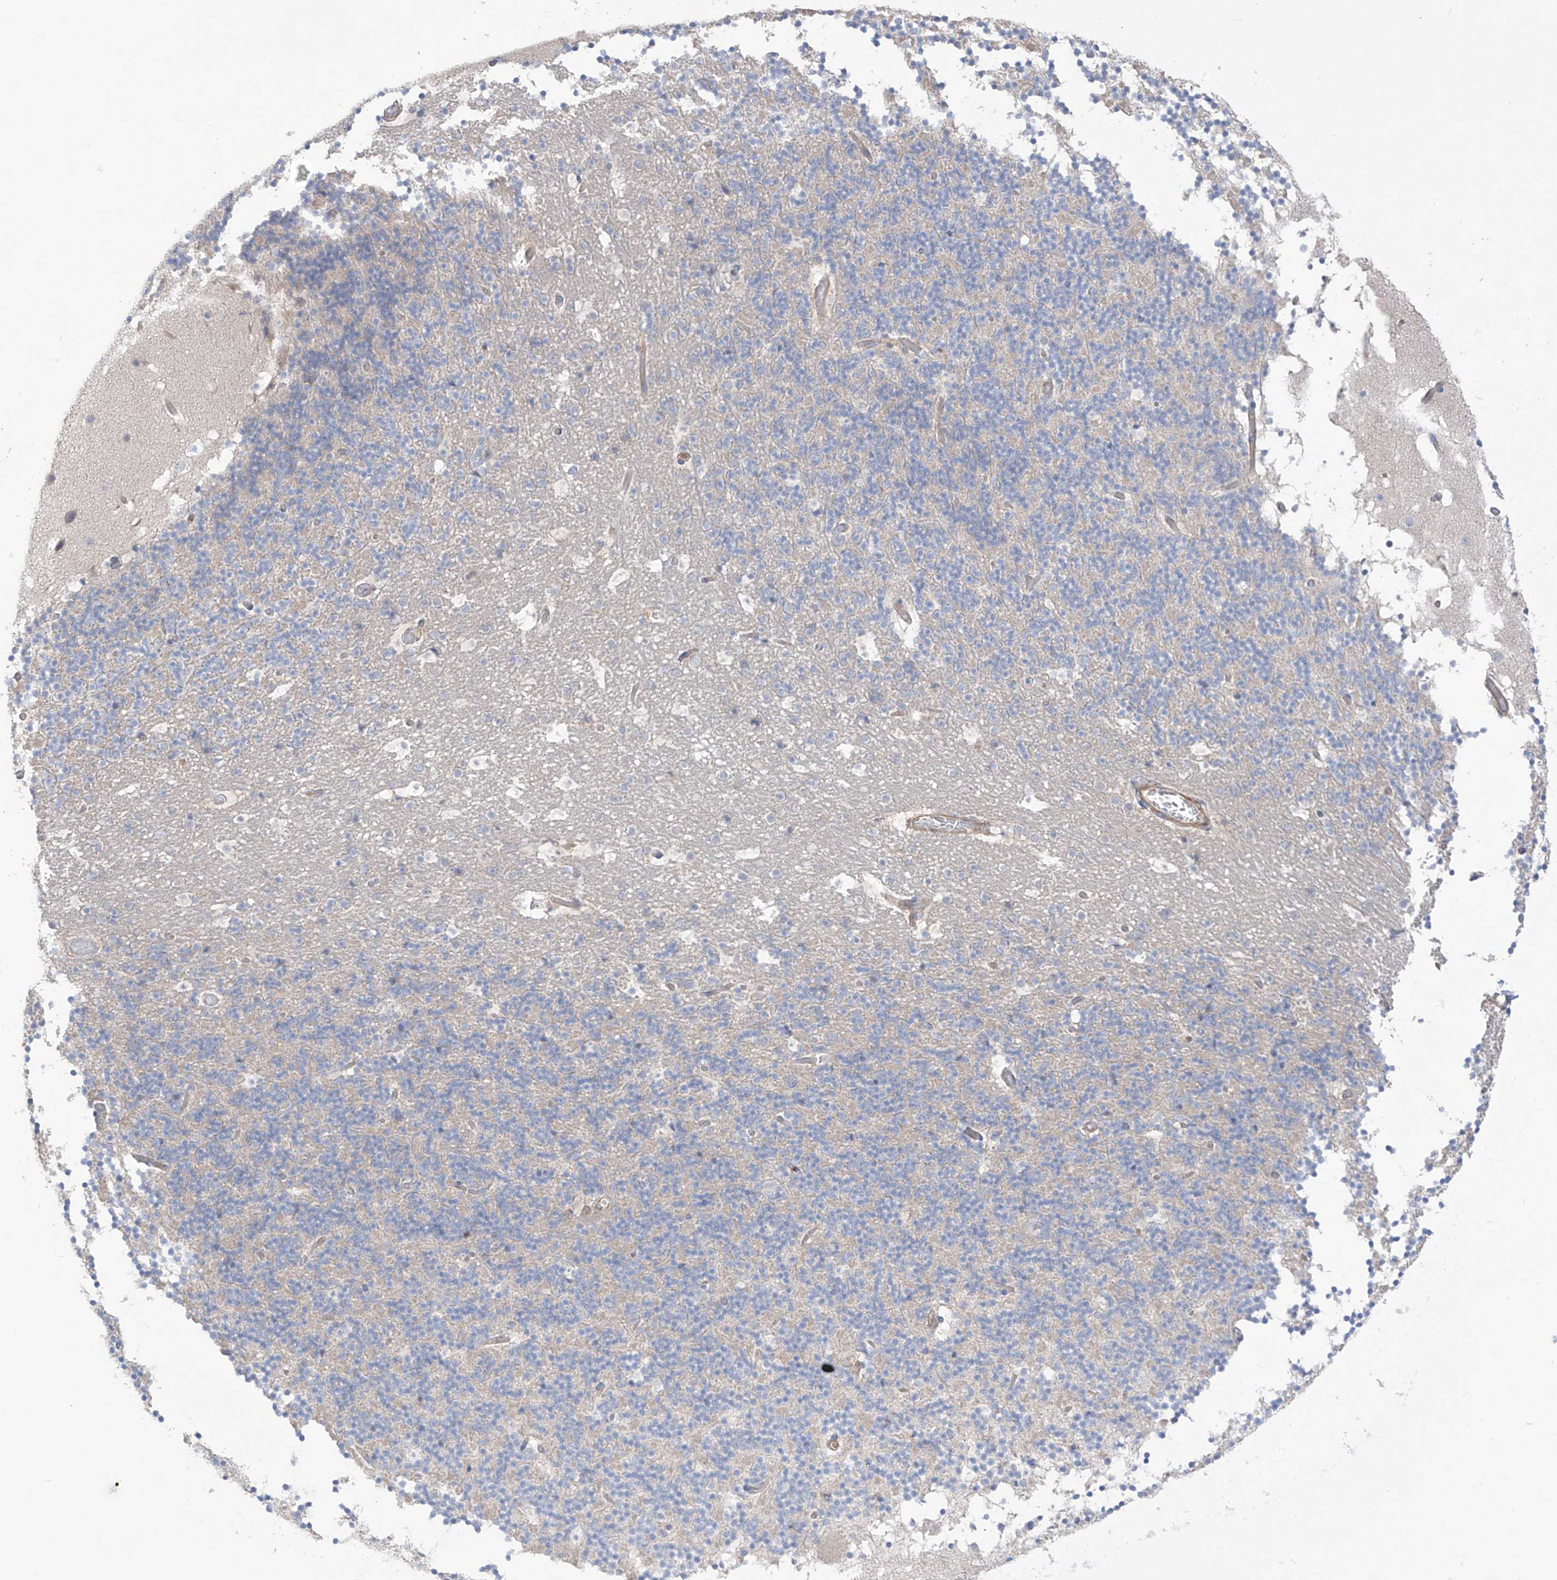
{"staining": {"intensity": "negative", "quantity": "none", "location": "none"}, "tissue": "cerebellum", "cell_type": "Cells in granular layer", "image_type": "normal", "snomed": [{"axis": "morphology", "description": "Normal tissue, NOS"}, {"axis": "topography", "description": "Cerebellum"}], "caption": "A high-resolution photomicrograph shows immunohistochemistry (IHC) staining of unremarkable cerebellum, which demonstrates no significant expression in cells in granular layer.", "gene": "TRMU", "patient": {"sex": "male", "age": 57}}